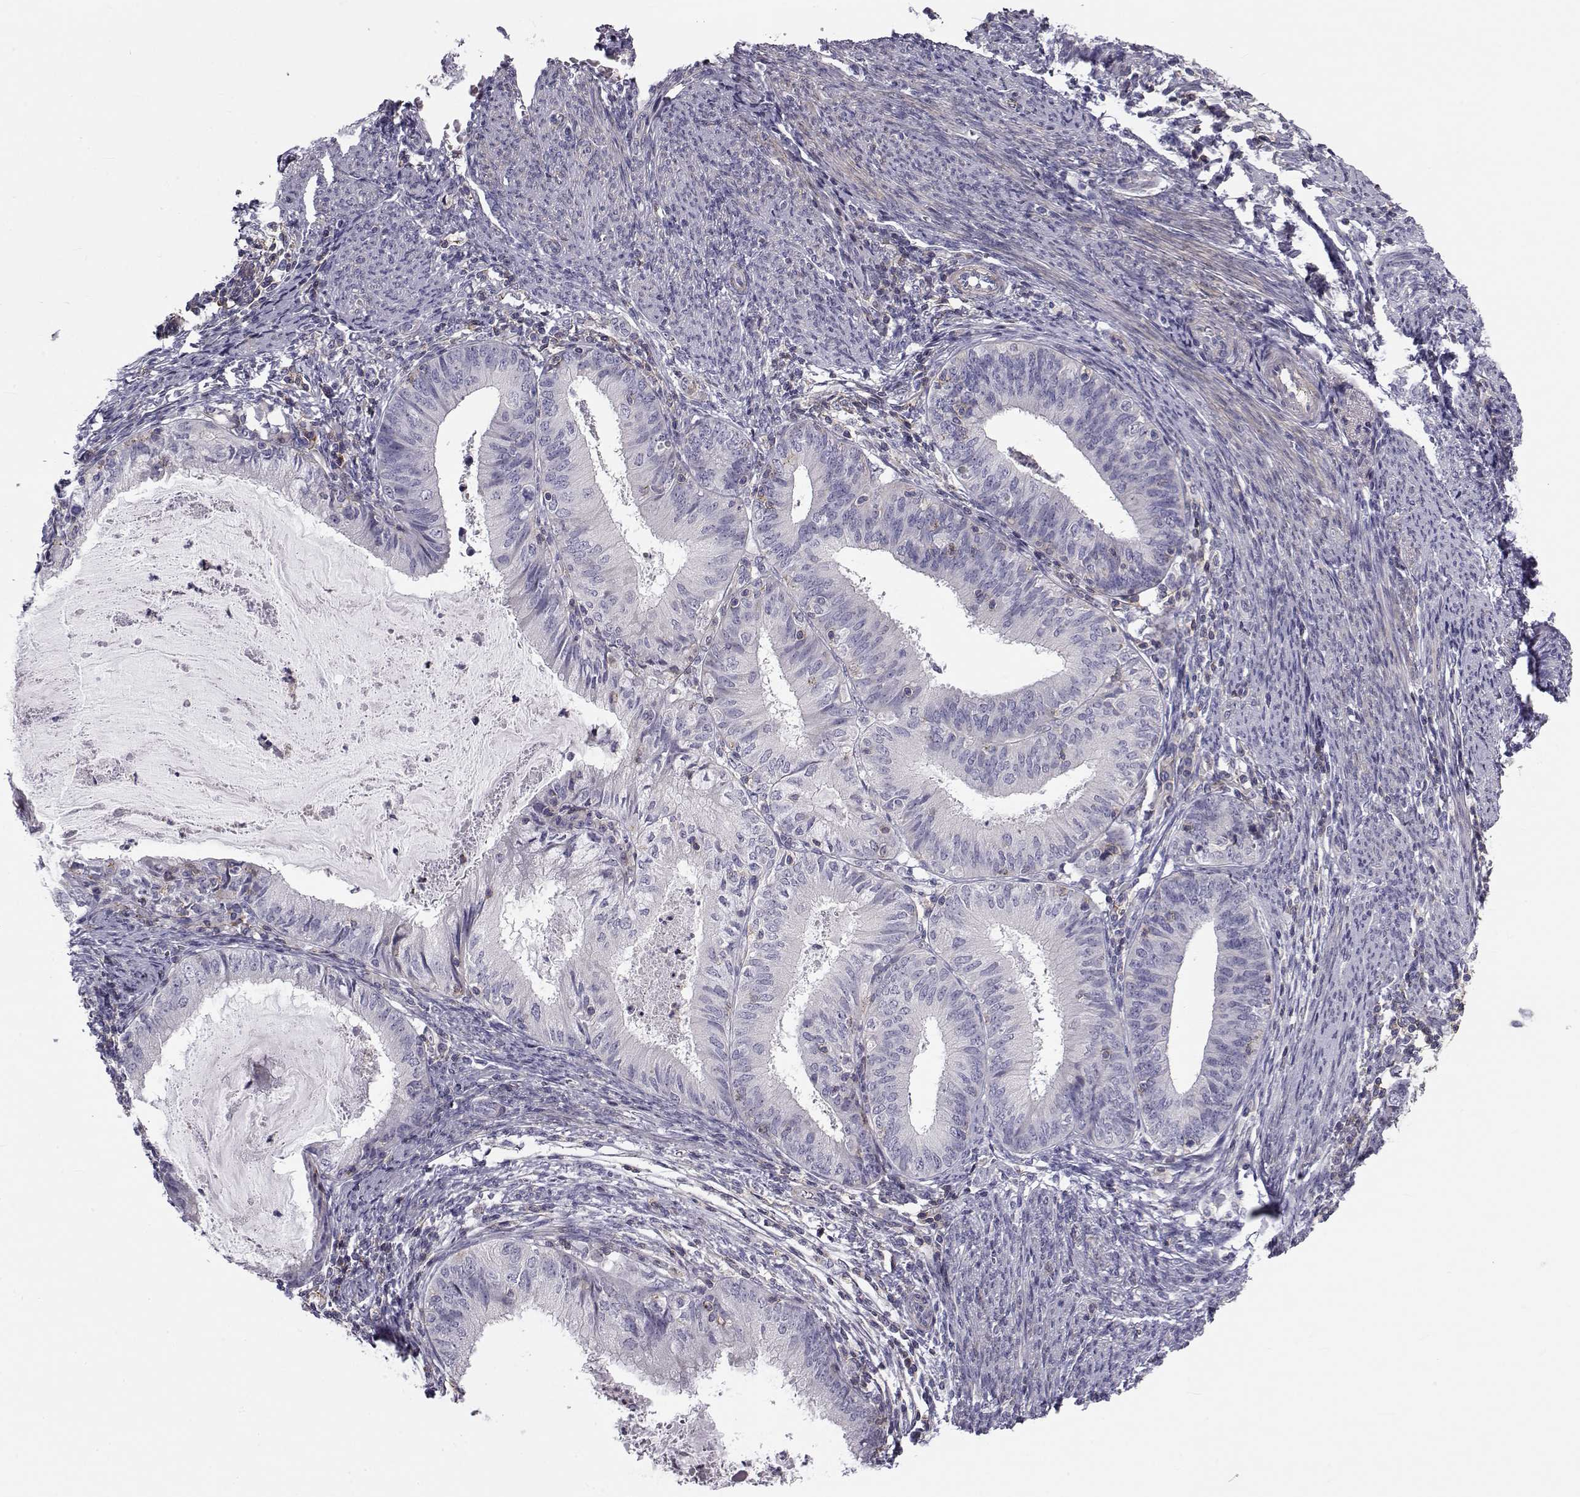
{"staining": {"intensity": "negative", "quantity": "none", "location": "none"}, "tissue": "endometrial cancer", "cell_type": "Tumor cells", "image_type": "cancer", "snomed": [{"axis": "morphology", "description": "Adenocarcinoma, NOS"}, {"axis": "topography", "description": "Endometrium"}], "caption": "The histopathology image reveals no staining of tumor cells in endometrial adenocarcinoma.", "gene": "LRRC27", "patient": {"sex": "female", "age": 57}}